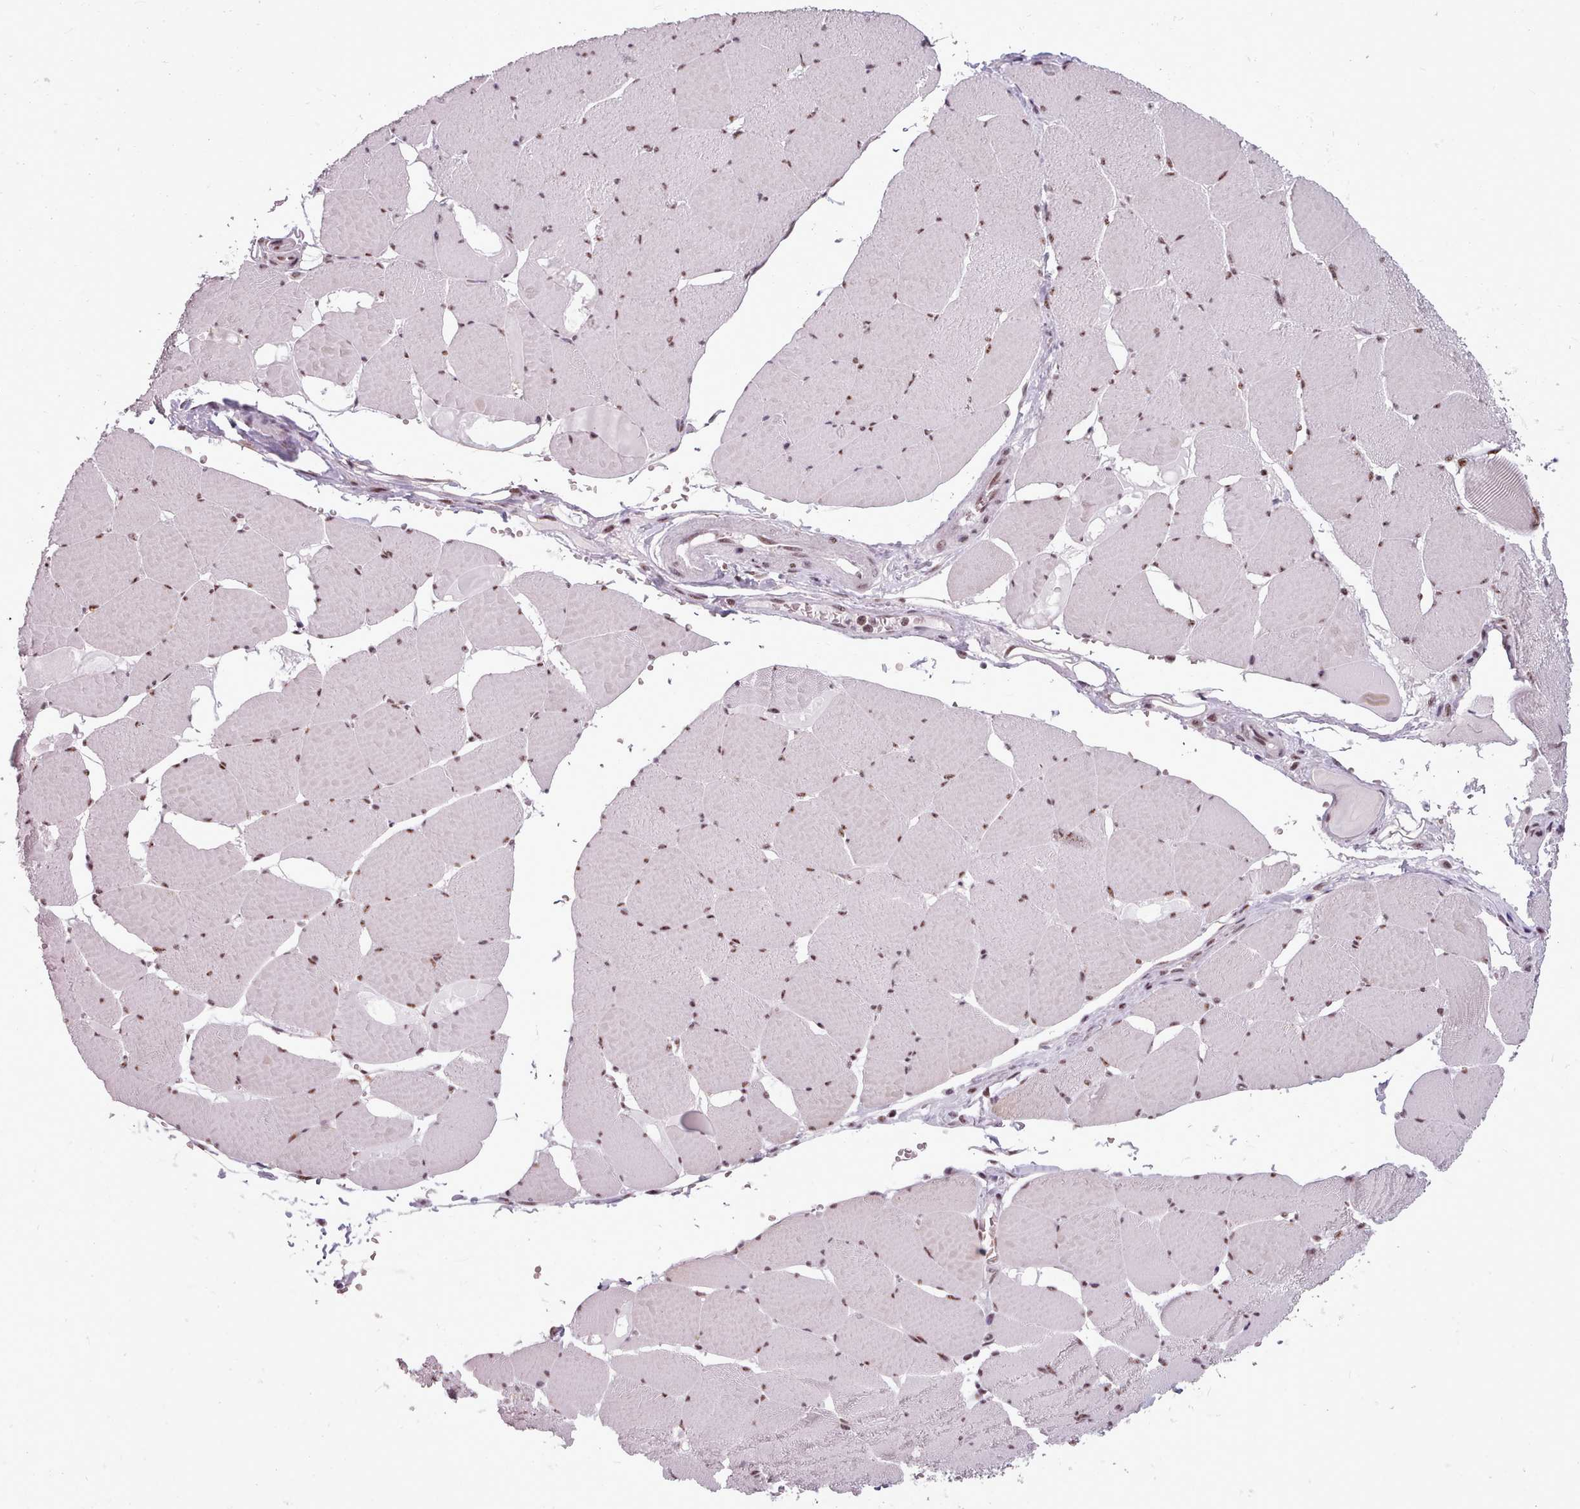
{"staining": {"intensity": "moderate", "quantity": ">75%", "location": "nuclear"}, "tissue": "skeletal muscle", "cell_type": "Myocytes", "image_type": "normal", "snomed": [{"axis": "morphology", "description": "Normal tissue, NOS"}, {"axis": "topography", "description": "Skeletal muscle"}, {"axis": "topography", "description": "Head-Neck"}], "caption": "About >75% of myocytes in unremarkable human skeletal muscle show moderate nuclear protein expression as visualized by brown immunohistochemical staining.", "gene": "SRRM1", "patient": {"sex": "male", "age": 66}}